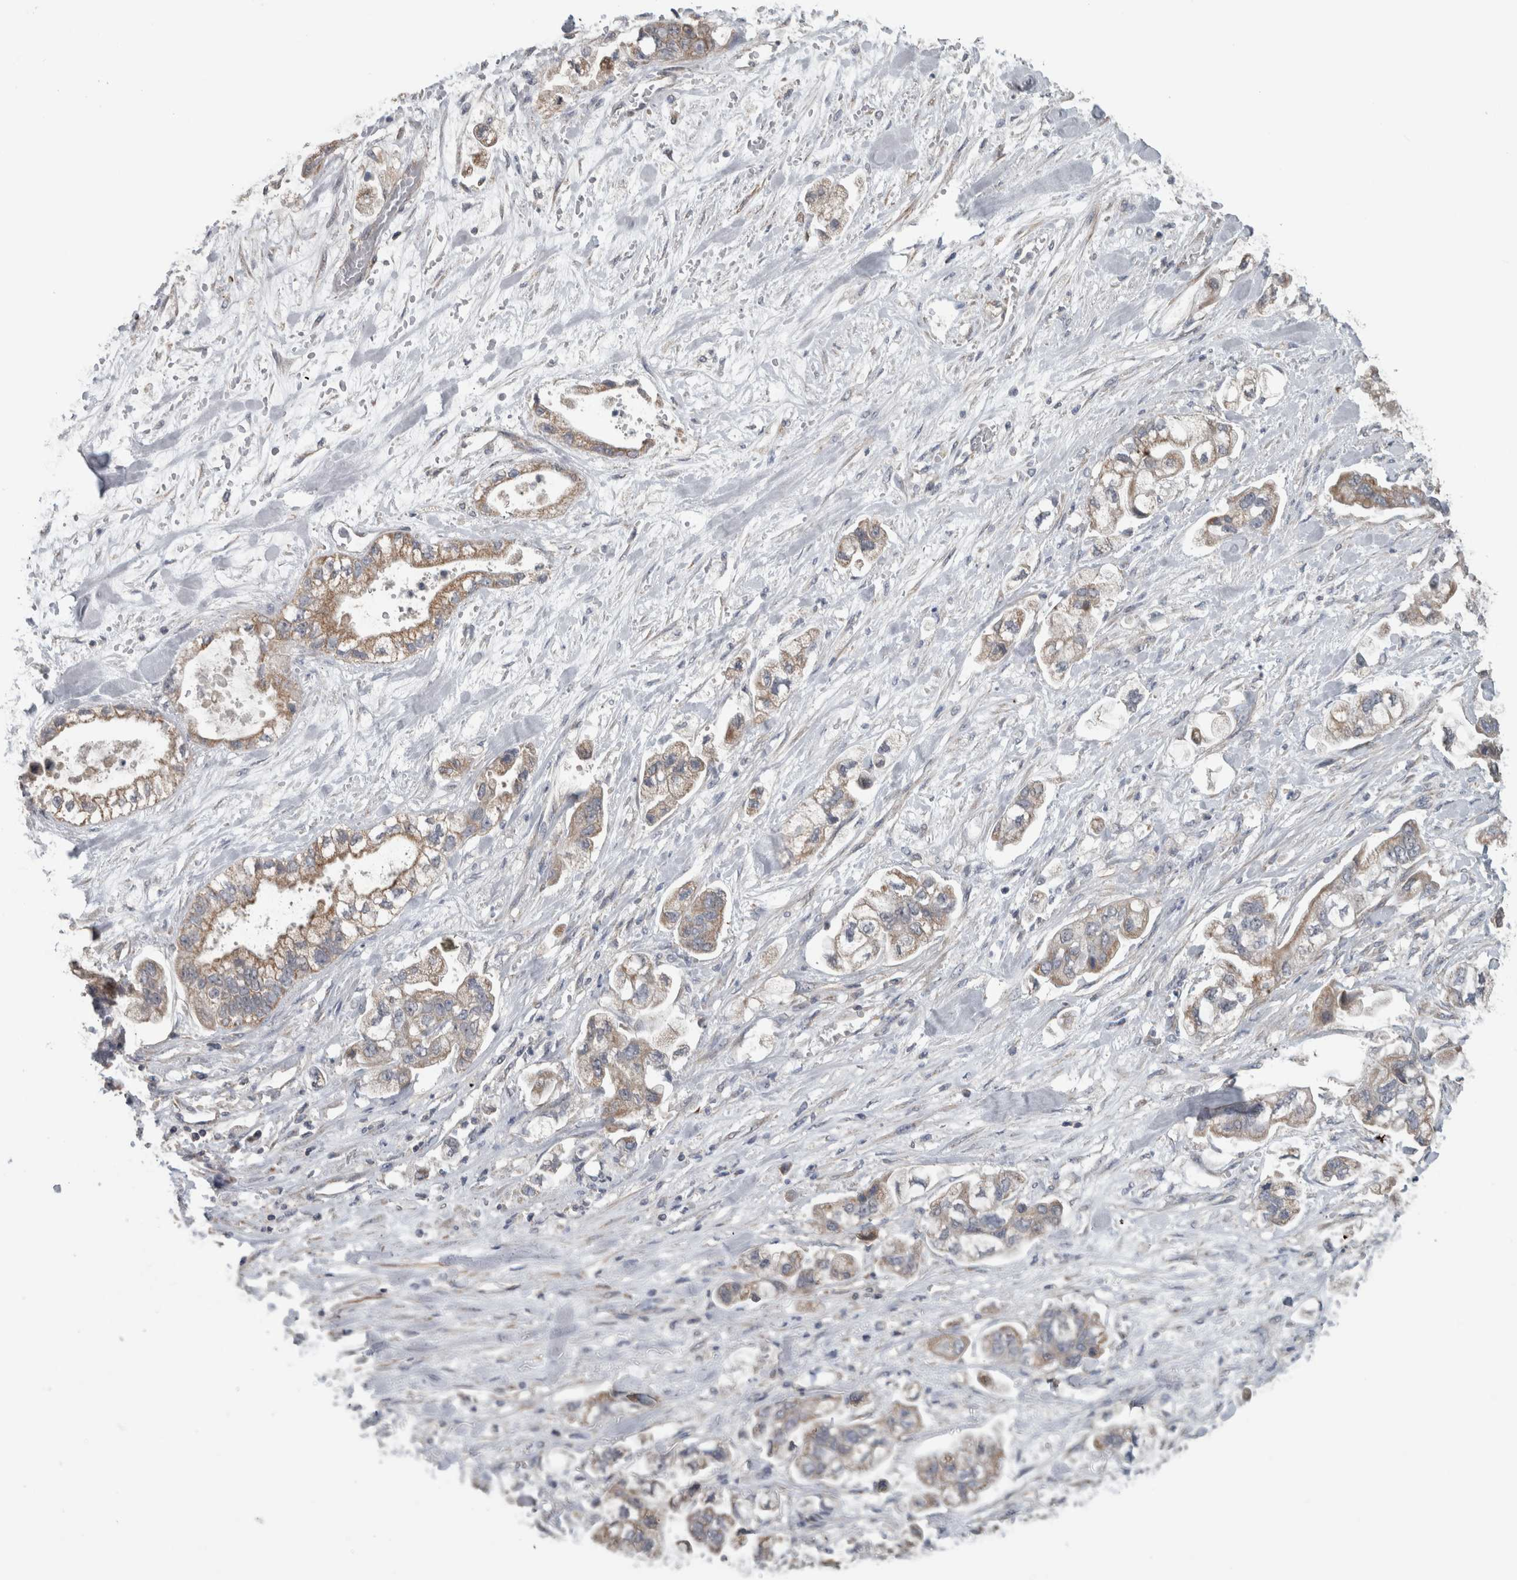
{"staining": {"intensity": "moderate", "quantity": ">75%", "location": "cytoplasmic/membranous"}, "tissue": "stomach cancer", "cell_type": "Tumor cells", "image_type": "cancer", "snomed": [{"axis": "morphology", "description": "Normal tissue, NOS"}, {"axis": "morphology", "description": "Adenocarcinoma, NOS"}, {"axis": "topography", "description": "Stomach"}], "caption": "Brown immunohistochemical staining in human stomach adenocarcinoma displays moderate cytoplasmic/membranous positivity in approximately >75% of tumor cells.", "gene": "ARMC1", "patient": {"sex": "male", "age": 62}}